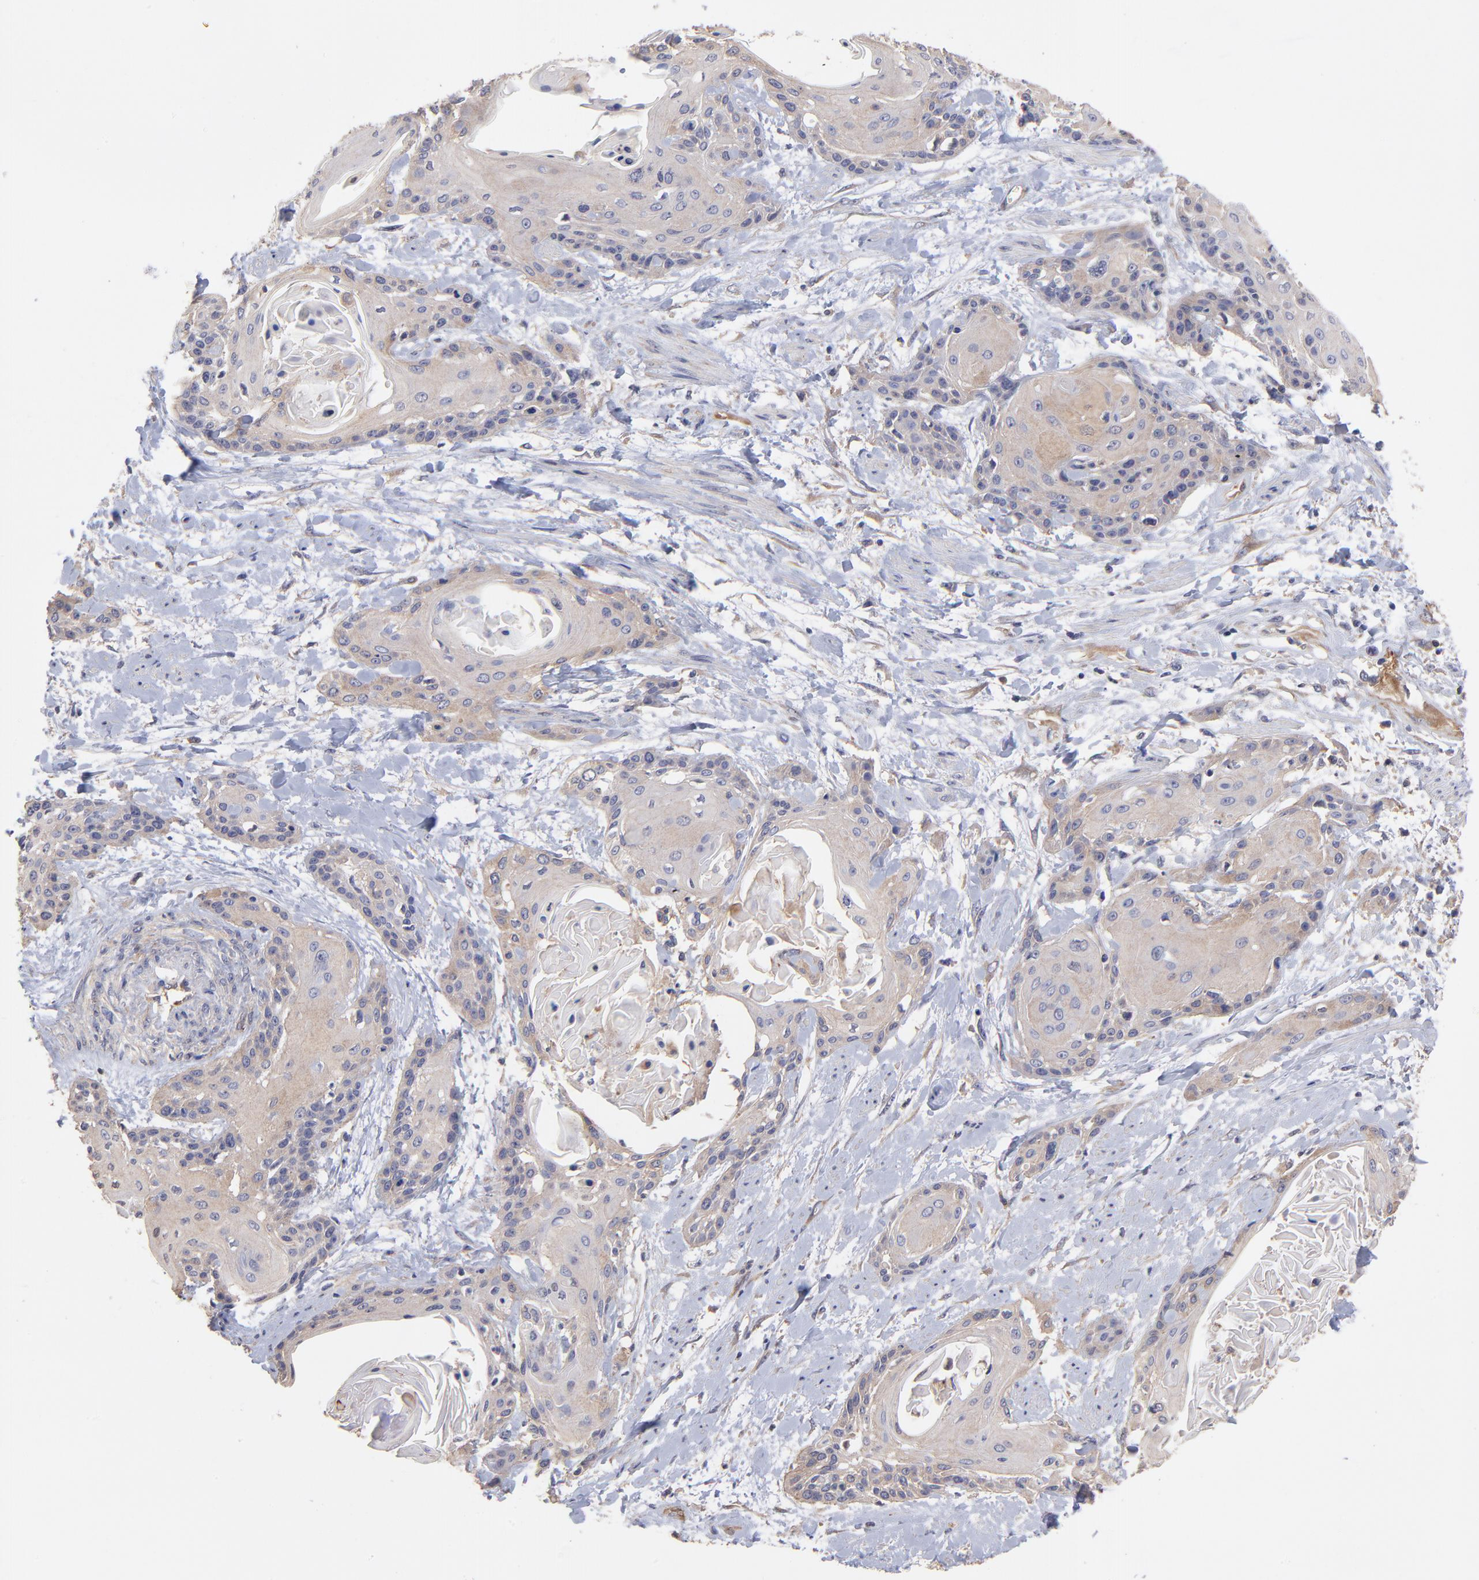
{"staining": {"intensity": "weak", "quantity": "<25%", "location": "cytoplasmic/membranous"}, "tissue": "cervical cancer", "cell_type": "Tumor cells", "image_type": "cancer", "snomed": [{"axis": "morphology", "description": "Squamous cell carcinoma, NOS"}, {"axis": "topography", "description": "Cervix"}], "caption": "This is a photomicrograph of immunohistochemistry (IHC) staining of cervical cancer, which shows no staining in tumor cells.", "gene": "ASB7", "patient": {"sex": "female", "age": 57}}